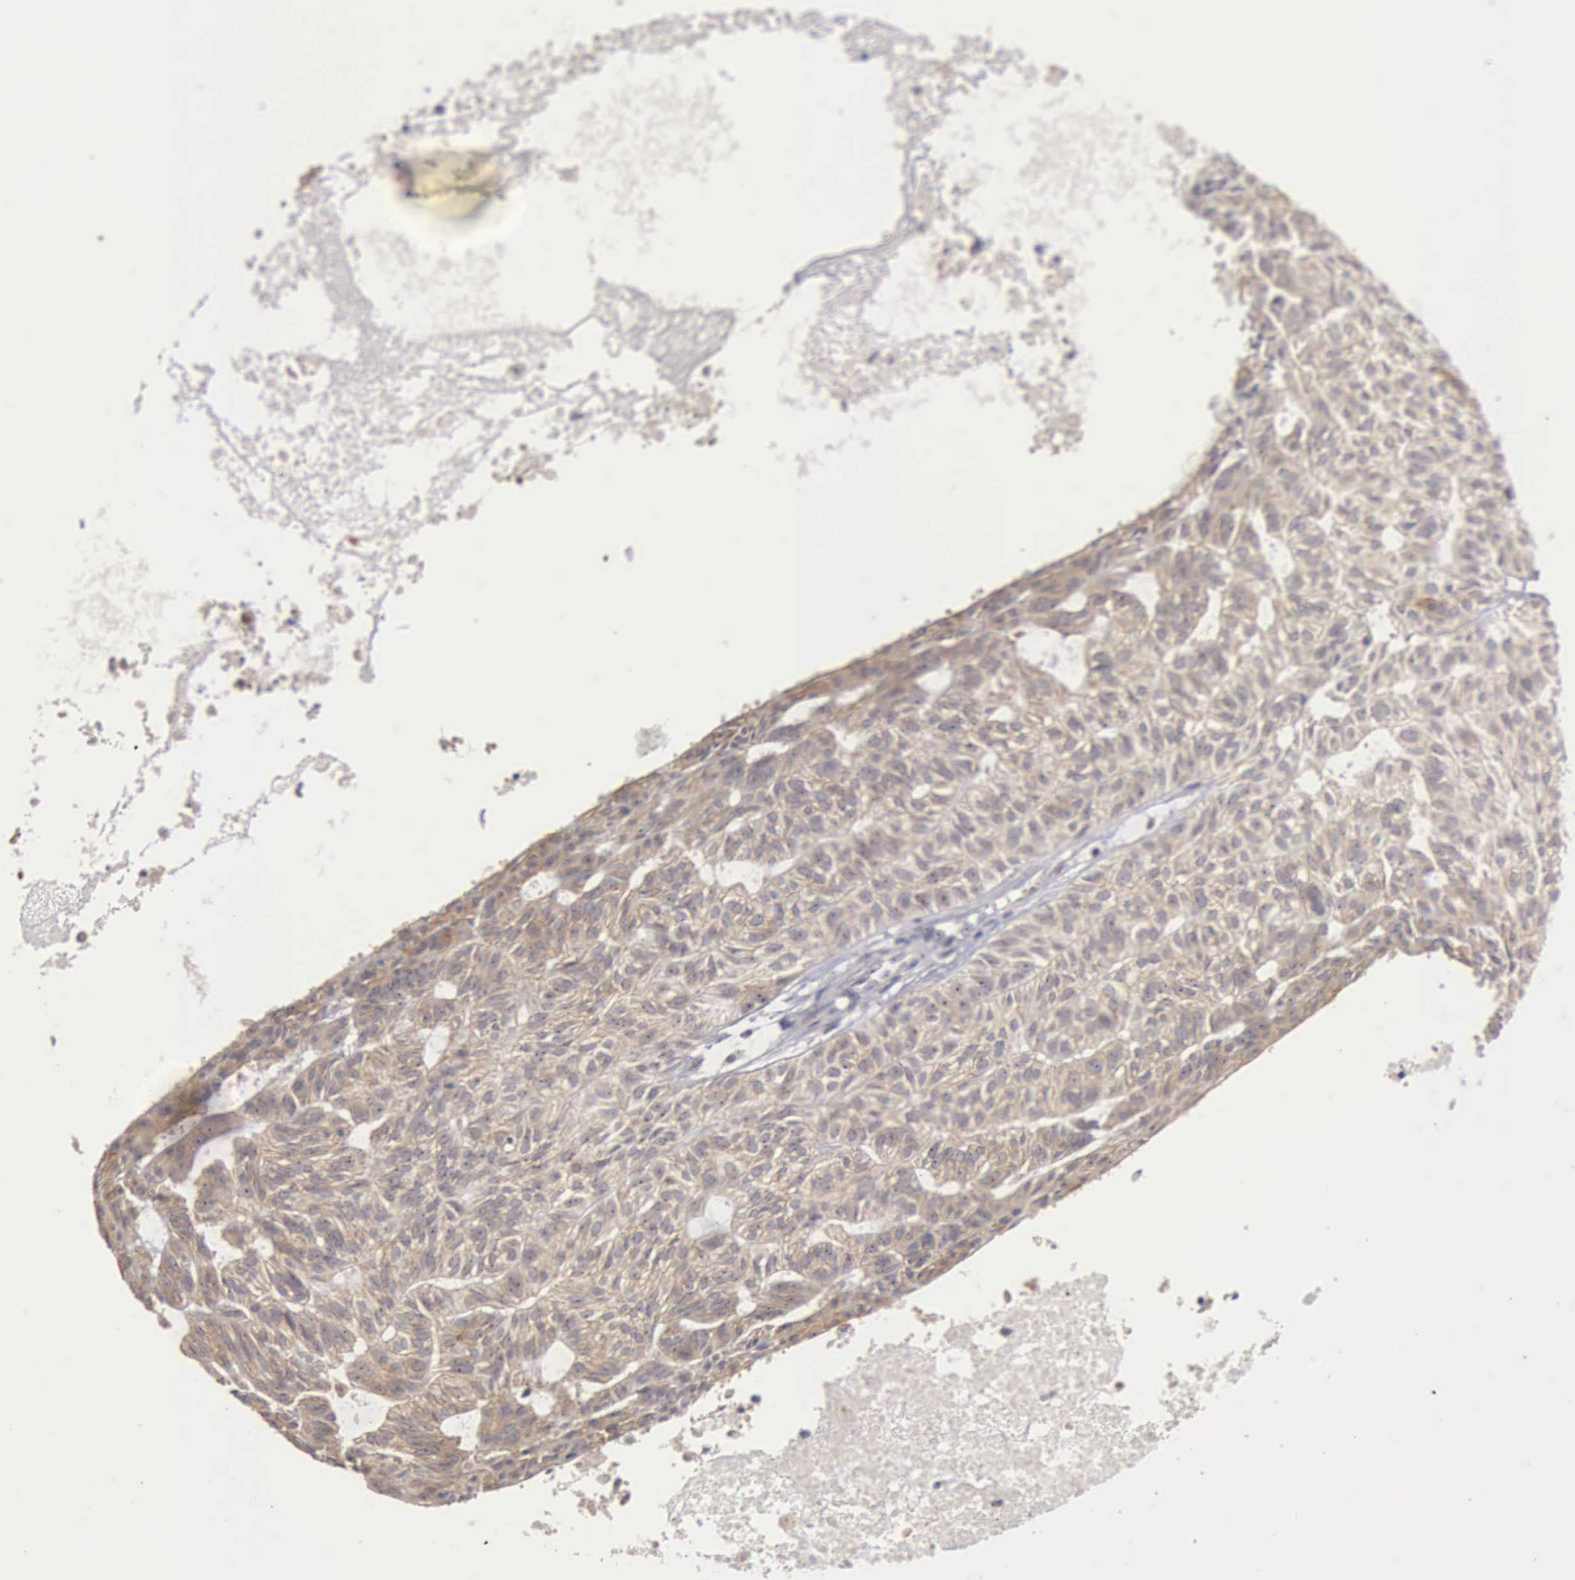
{"staining": {"intensity": "weak", "quantity": ">75%", "location": "cytoplasmic/membranous,nuclear"}, "tissue": "skin cancer", "cell_type": "Tumor cells", "image_type": "cancer", "snomed": [{"axis": "morphology", "description": "Basal cell carcinoma"}, {"axis": "topography", "description": "Skin"}], "caption": "Human skin cancer stained for a protein (brown) exhibits weak cytoplasmic/membranous and nuclear positive positivity in about >75% of tumor cells.", "gene": "AMN", "patient": {"sex": "male", "age": 75}}